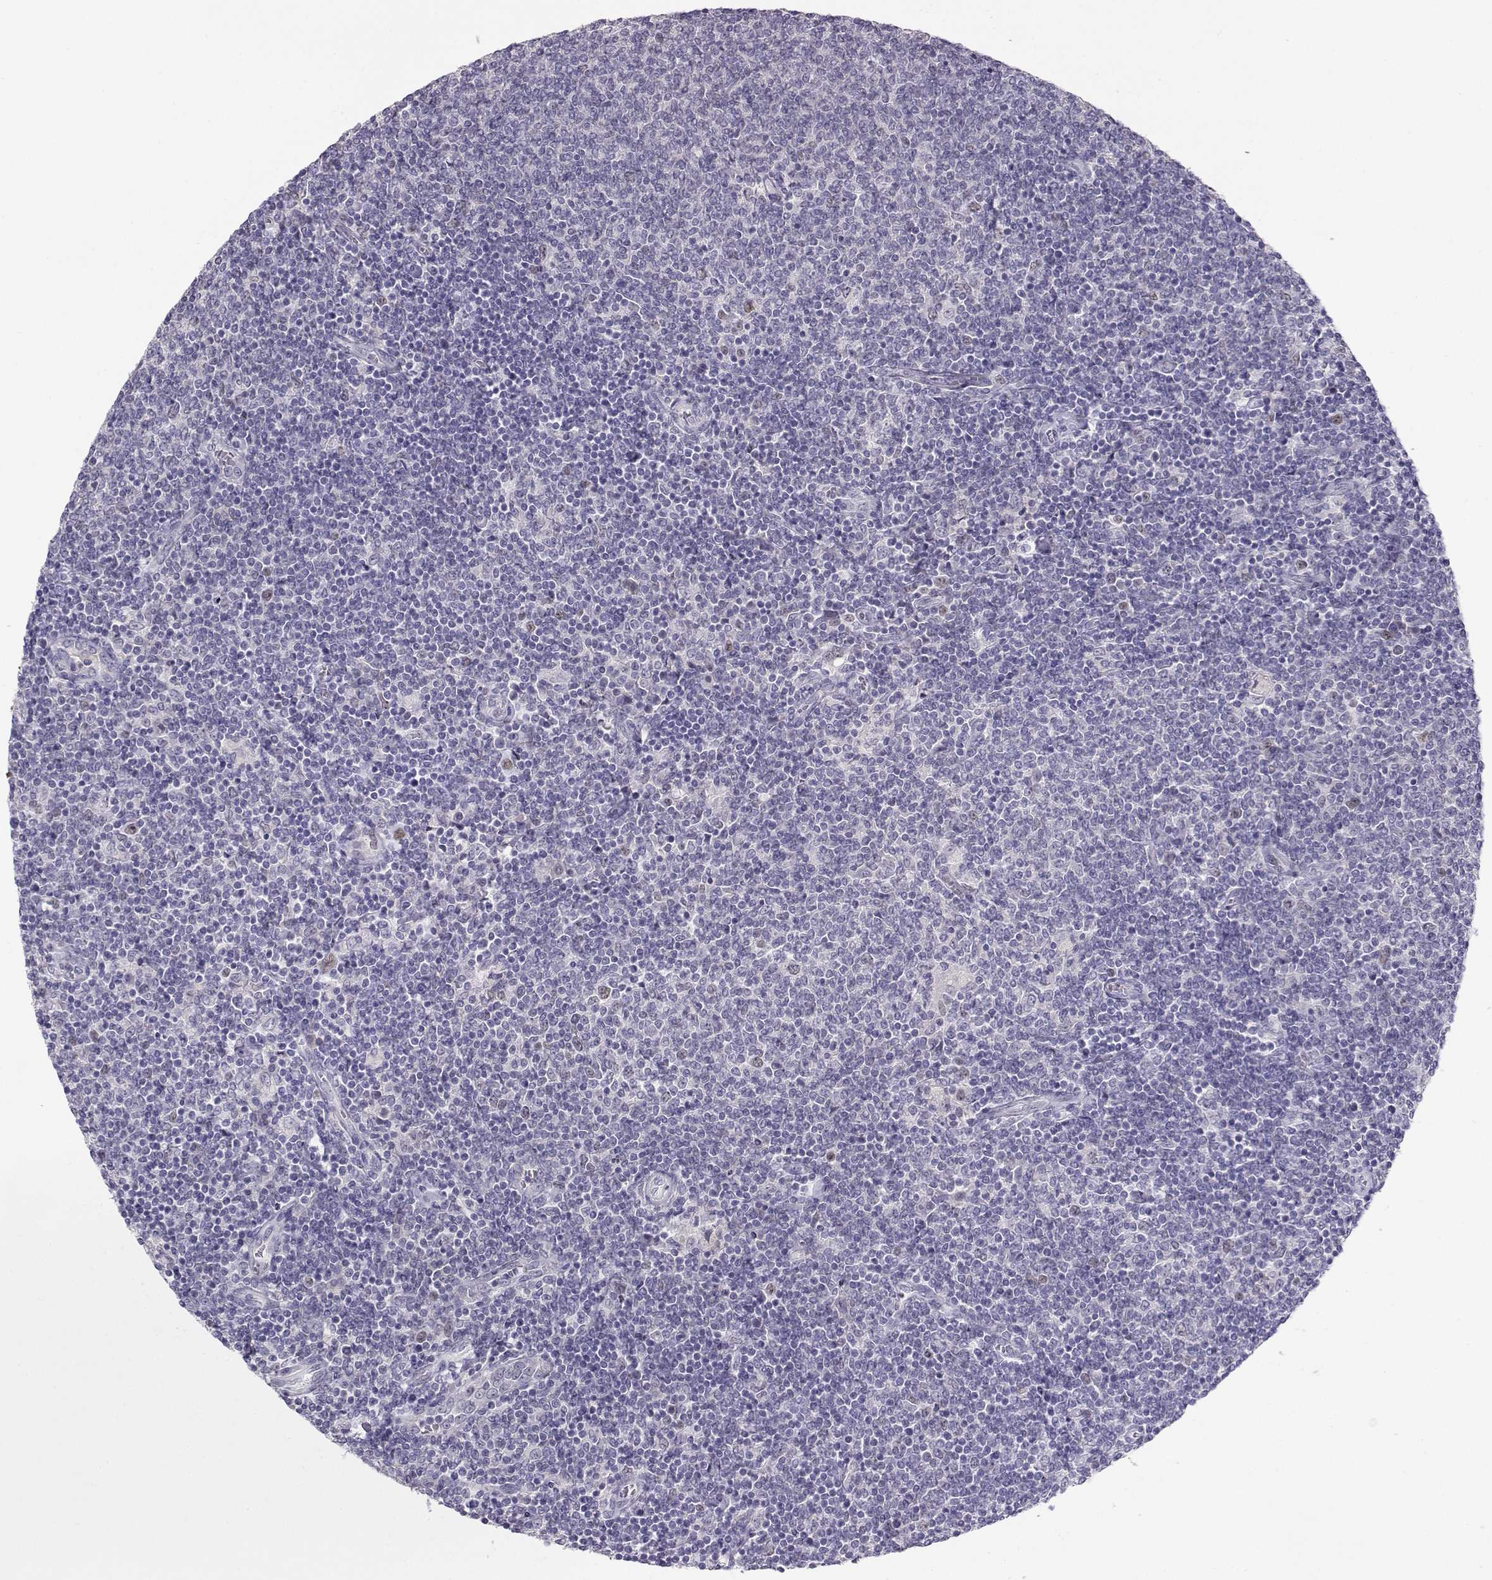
{"staining": {"intensity": "negative", "quantity": "none", "location": "none"}, "tissue": "lymphoma", "cell_type": "Tumor cells", "image_type": "cancer", "snomed": [{"axis": "morphology", "description": "Malignant lymphoma, non-Hodgkin's type, Low grade"}, {"axis": "topography", "description": "Lymph node"}], "caption": "Lymphoma was stained to show a protein in brown. There is no significant staining in tumor cells. Brightfield microscopy of immunohistochemistry (IHC) stained with DAB (3,3'-diaminobenzidine) (brown) and hematoxylin (blue), captured at high magnification.", "gene": "OPN5", "patient": {"sex": "male", "age": 52}}